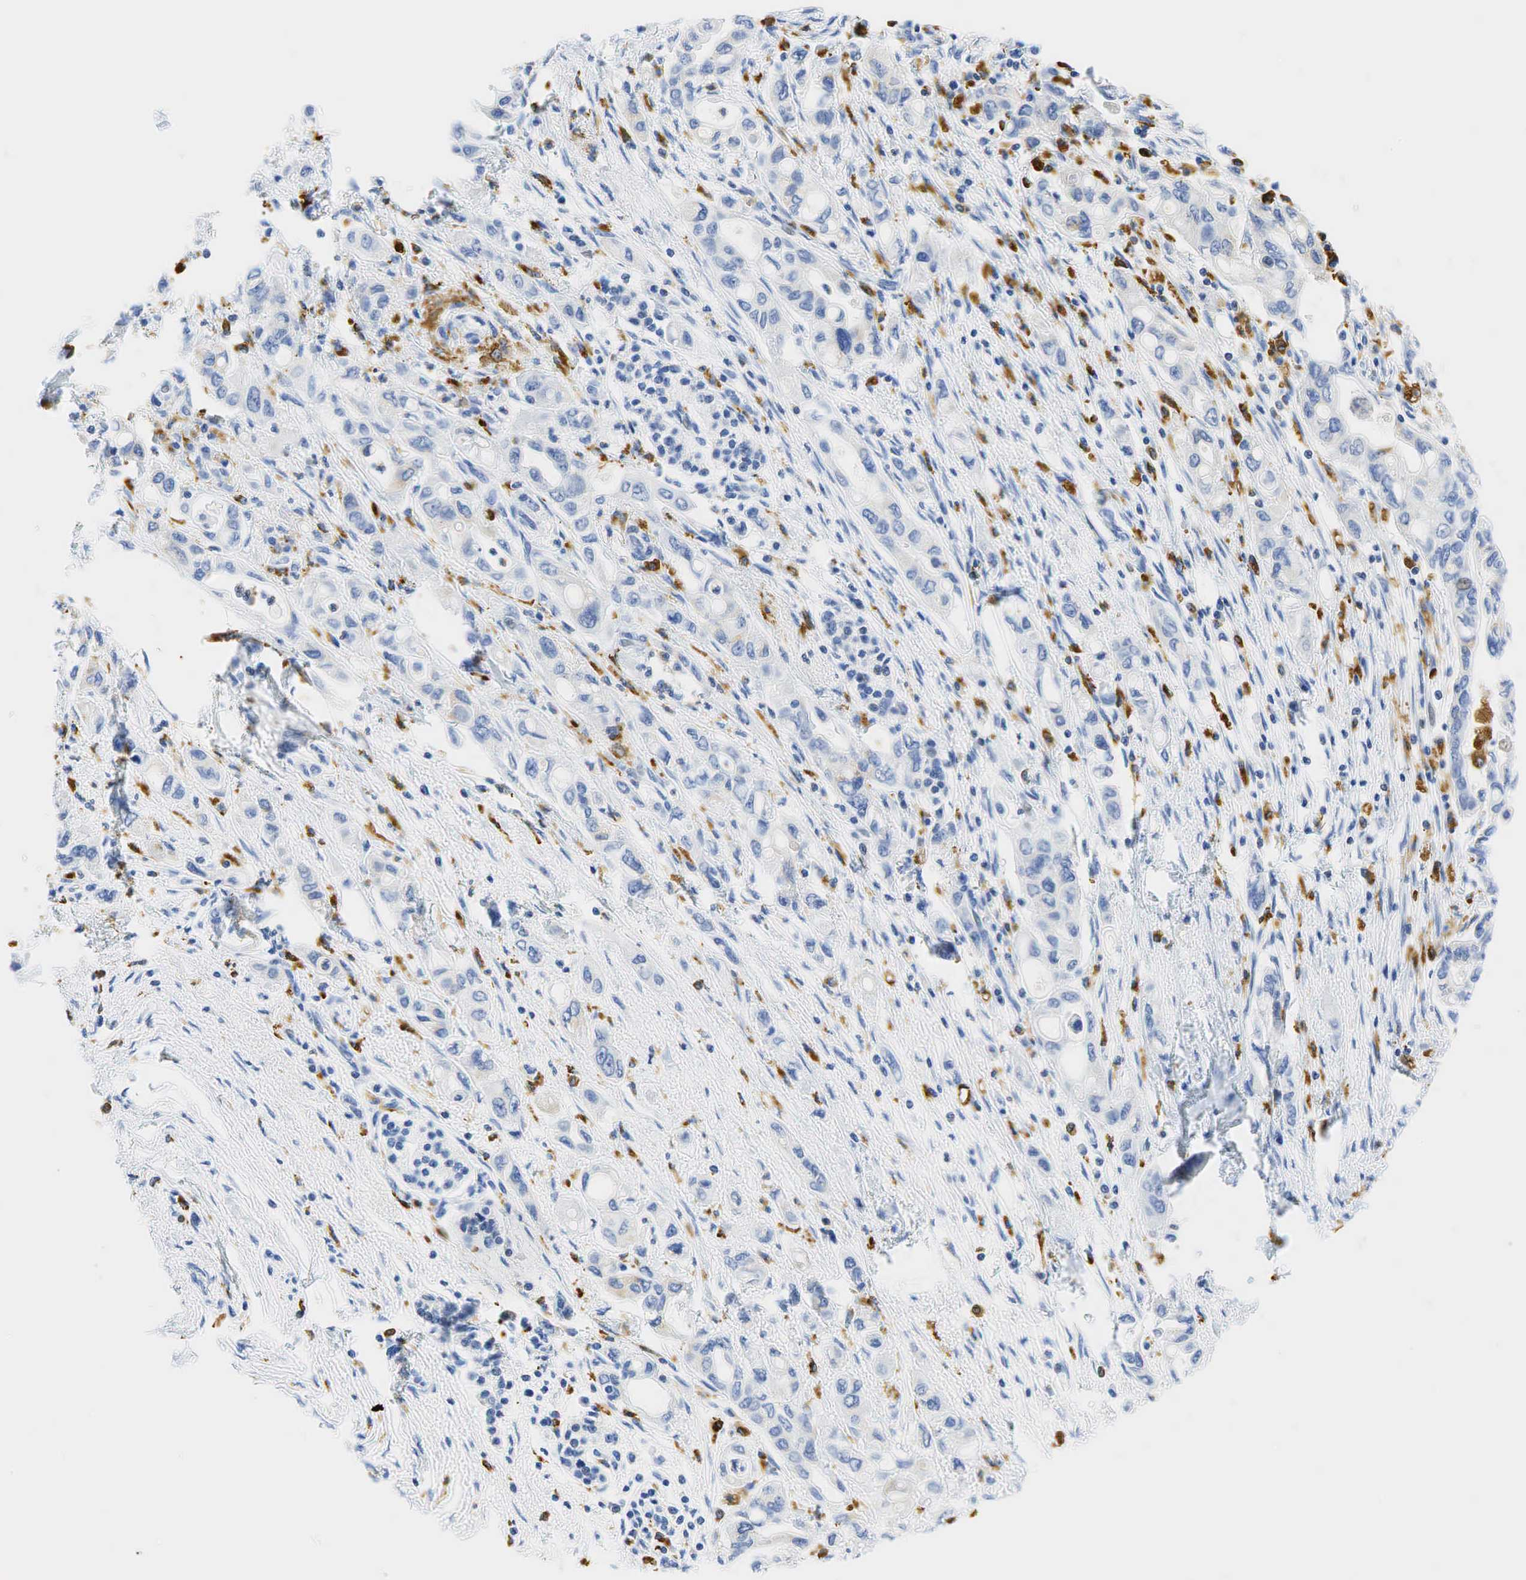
{"staining": {"intensity": "weak", "quantity": "<25%", "location": "cytoplasmic/membranous,nuclear"}, "tissue": "pancreatic cancer", "cell_type": "Tumor cells", "image_type": "cancer", "snomed": [{"axis": "morphology", "description": "Adenocarcinoma, NOS"}, {"axis": "topography", "description": "Pancreas"}], "caption": "Tumor cells are negative for protein expression in human pancreatic cancer.", "gene": "CD68", "patient": {"sex": "female", "age": 57}}